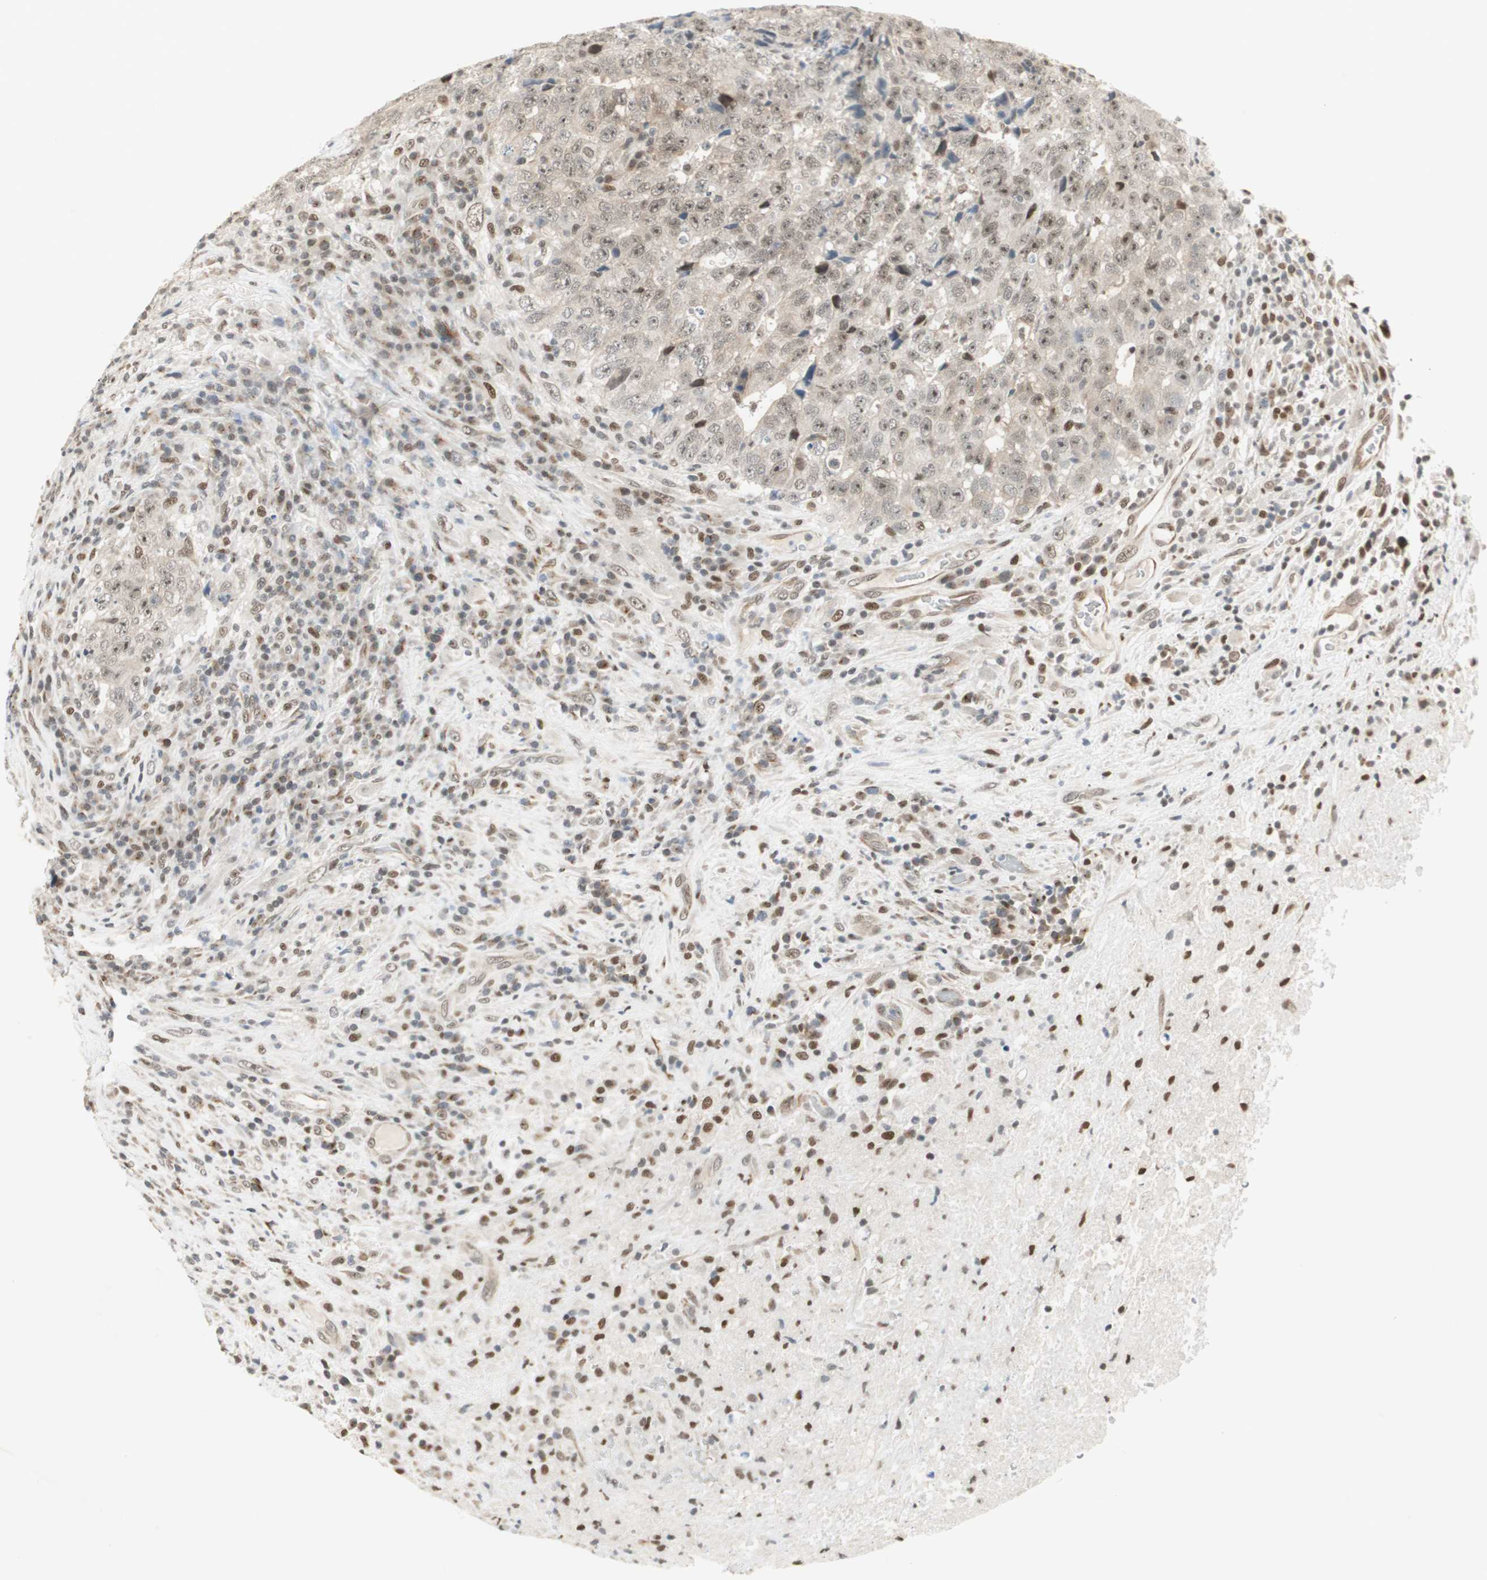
{"staining": {"intensity": "weak", "quantity": ">75%", "location": "cytoplasmic/membranous,nuclear"}, "tissue": "testis cancer", "cell_type": "Tumor cells", "image_type": "cancer", "snomed": [{"axis": "morphology", "description": "Necrosis, NOS"}, {"axis": "morphology", "description": "Carcinoma, Embryonal, NOS"}, {"axis": "topography", "description": "Testis"}], "caption": "This micrograph exhibits testis cancer stained with immunohistochemistry (IHC) to label a protein in brown. The cytoplasmic/membranous and nuclear of tumor cells show weak positivity for the protein. Nuclei are counter-stained blue.", "gene": "ZBTB17", "patient": {"sex": "male", "age": 19}}